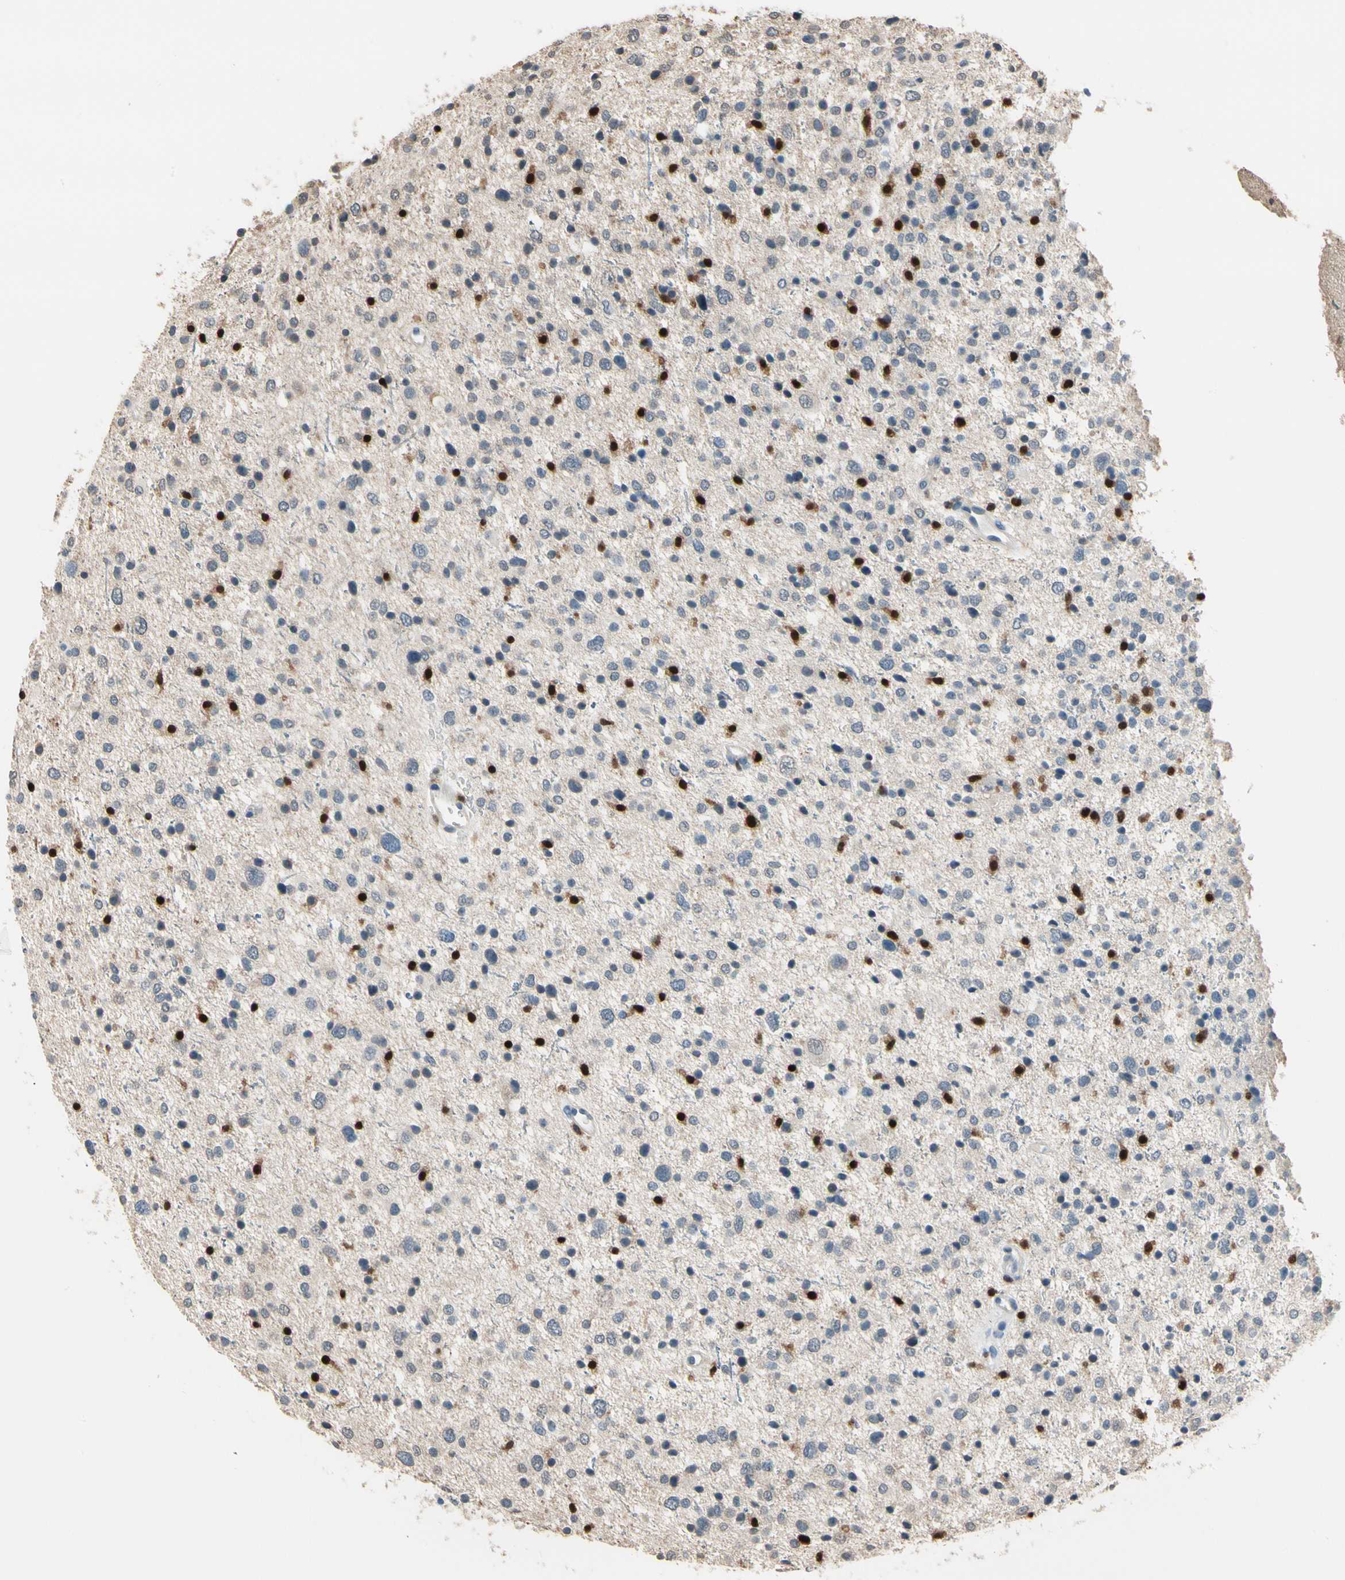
{"staining": {"intensity": "strong", "quantity": "<25%", "location": "cytoplasmic/membranous,nuclear"}, "tissue": "glioma", "cell_type": "Tumor cells", "image_type": "cancer", "snomed": [{"axis": "morphology", "description": "Glioma, malignant, Low grade"}, {"axis": "topography", "description": "Brain"}], "caption": "Immunohistochemistry (IHC) (DAB) staining of glioma displays strong cytoplasmic/membranous and nuclear protein staining in about <25% of tumor cells.", "gene": "NFATC2", "patient": {"sex": "female", "age": 37}}